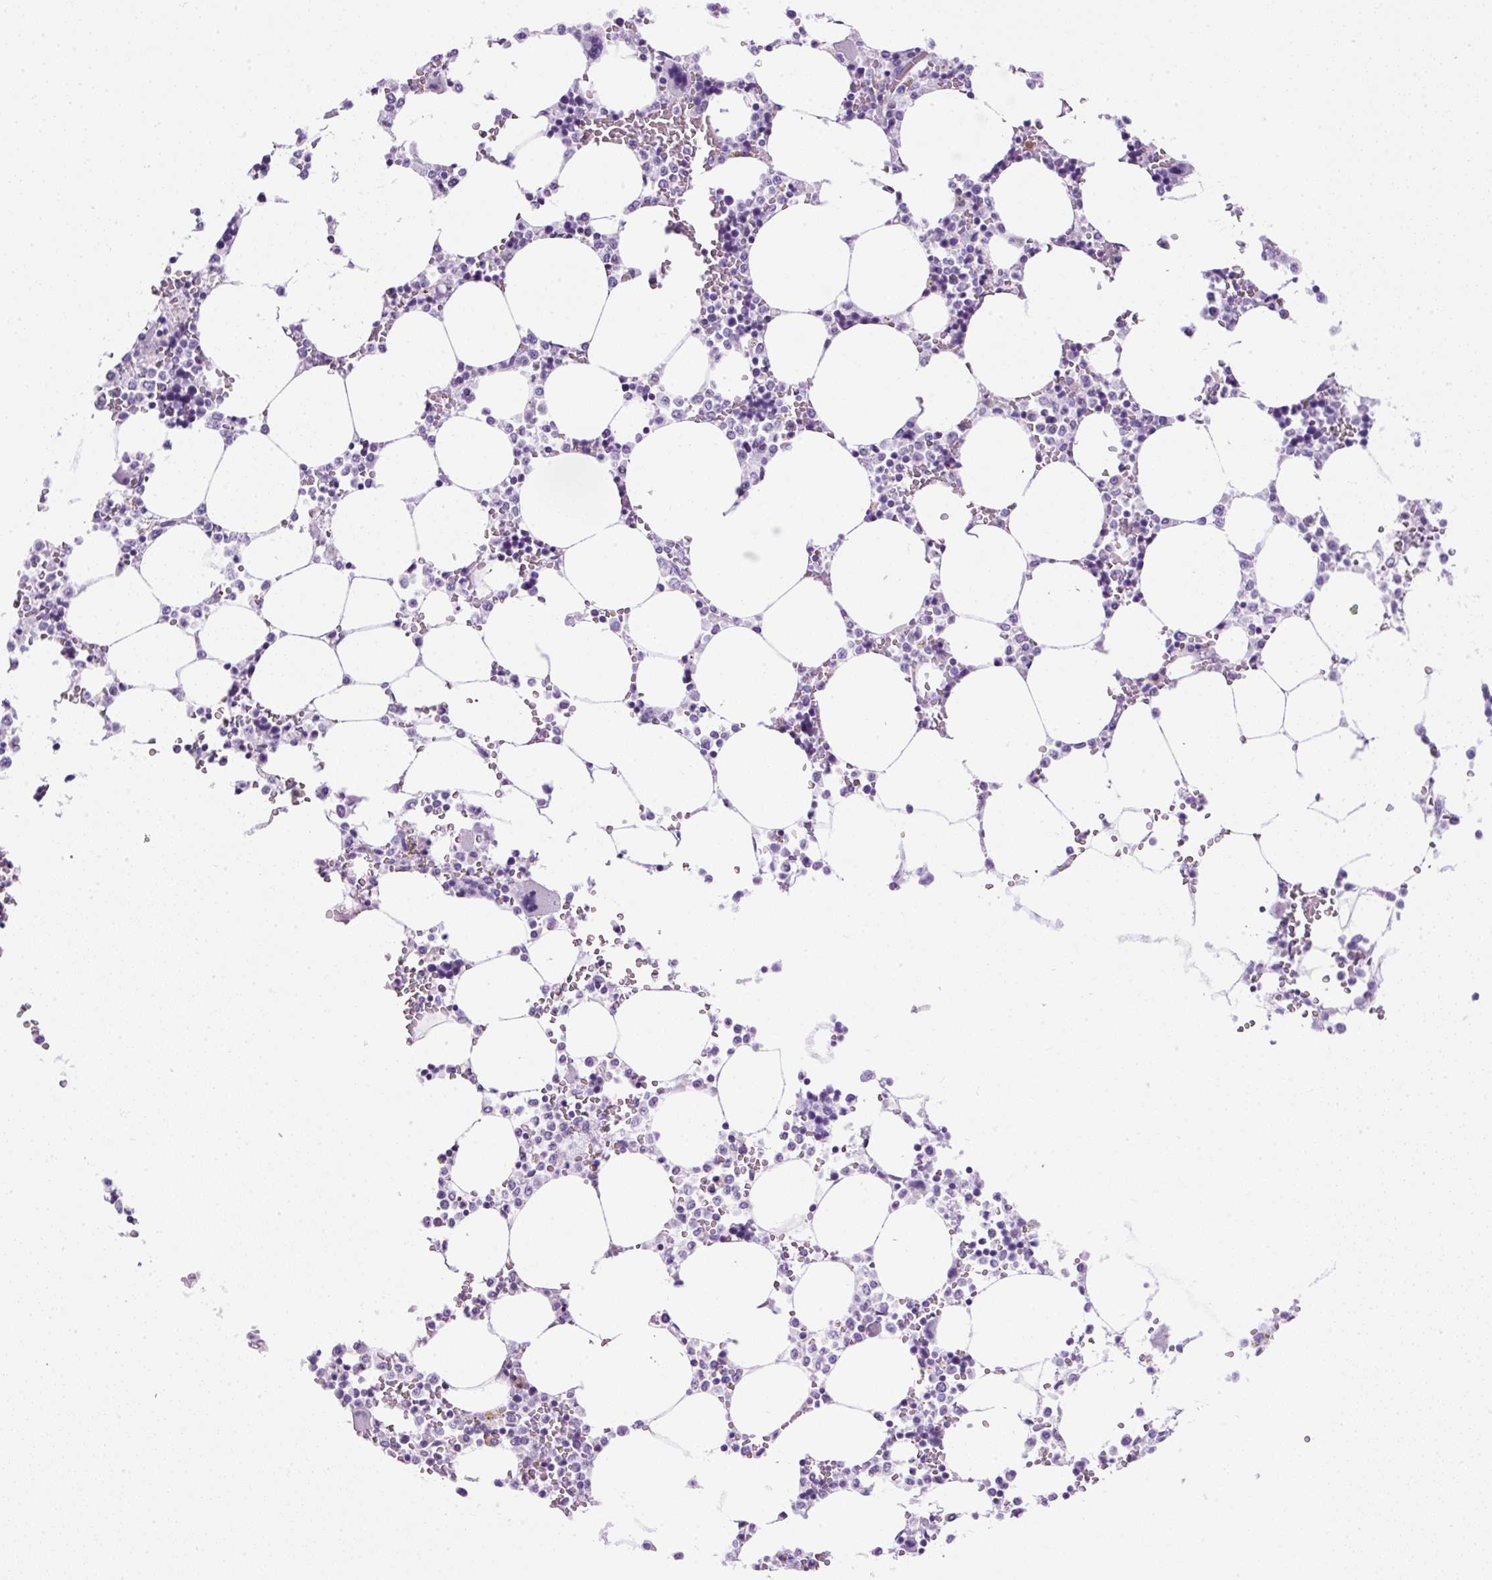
{"staining": {"intensity": "negative", "quantity": "none", "location": "none"}, "tissue": "bone marrow", "cell_type": "Hematopoietic cells", "image_type": "normal", "snomed": [{"axis": "morphology", "description": "Normal tissue, NOS"}, {"axis": "topography", "description": "Bone marrow"}], "caption": "Human bone marrow stained for a protein using immunohistochemistry reveals no expression in hematopoietic cells.", "gene": "UPP1", "patient": {"sex": "male", "age": 64}}